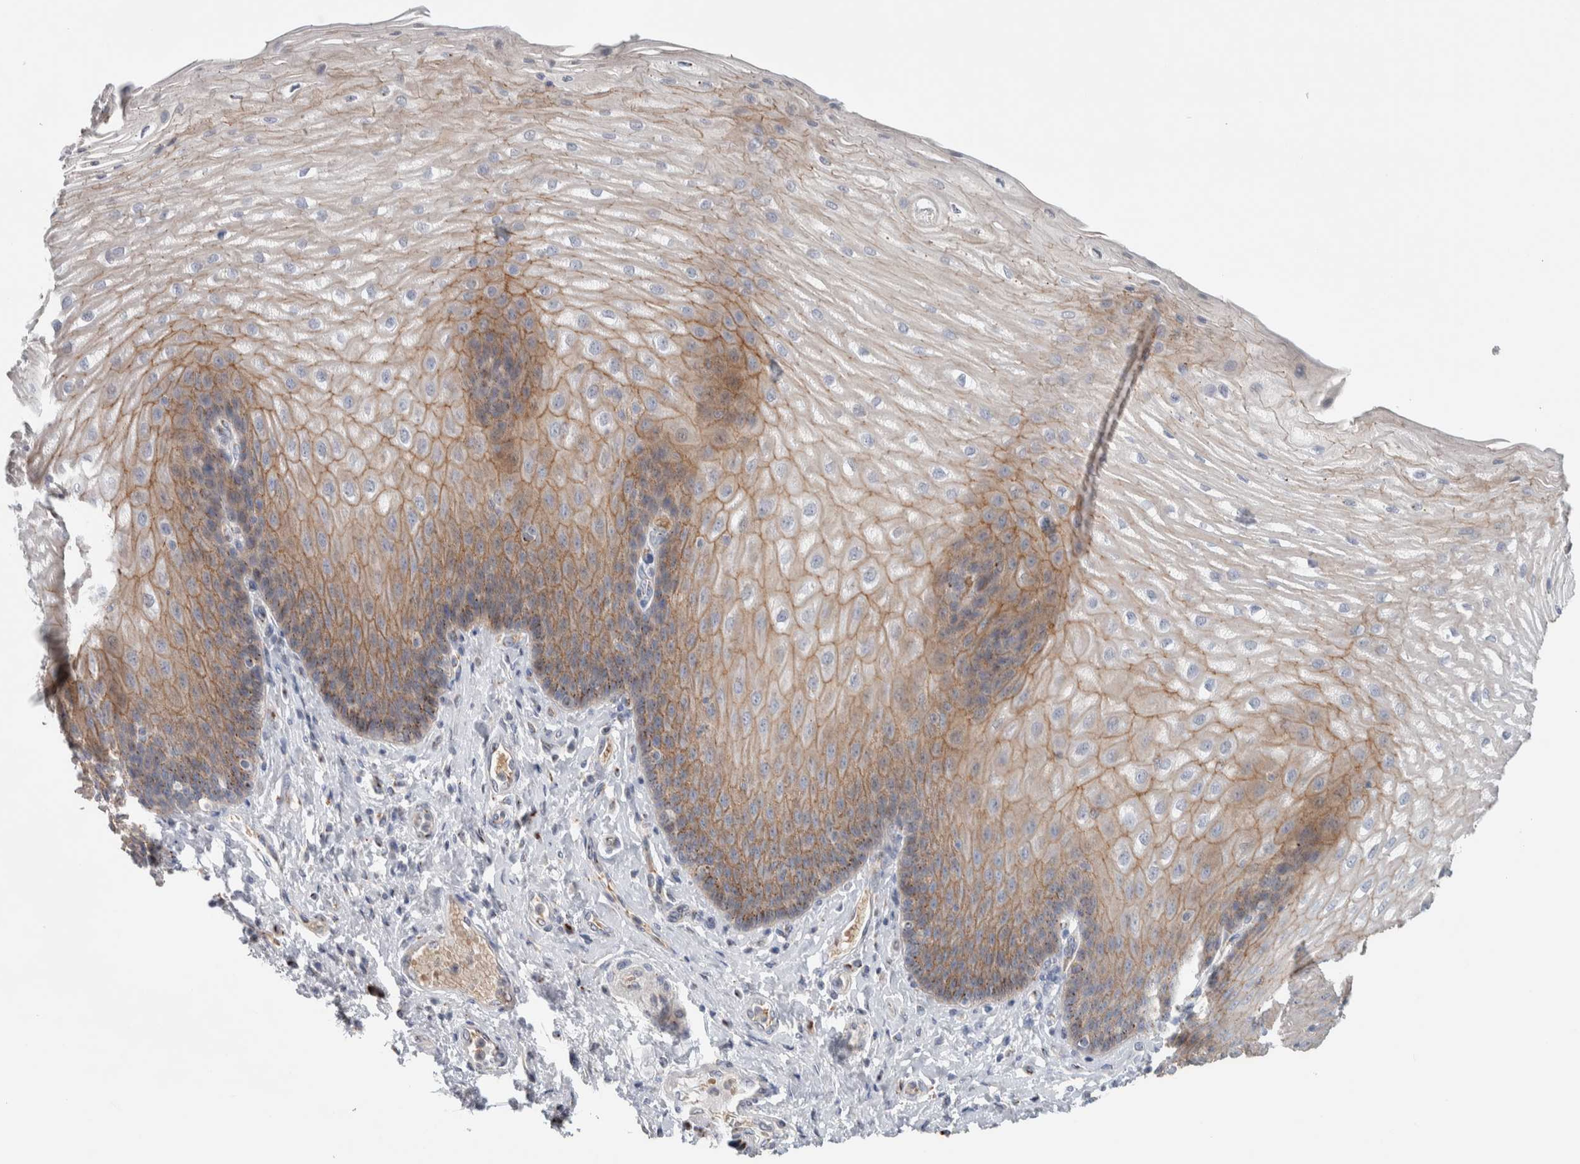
{"staining": {"intensity": "moderate", "quantity": "25%-75%", "location": "cytoplasmic/membranous"}, "tissue": "esophagus", "cell_type": "Squamous epithelial cells", "image_type": "normal", "snomed": [{"axis": "morphology", "description": "Normal tissue, NOS"}, {"axis": "topography", "description": "Esophagus"}], "caption": "This histopathology image exhibits IHC staining of benign esophagus, with medium moderate cytoplasmic/membranous positivity in about 25%-75% of squamous epithelial cells.", "gene": "SLC38A10", "patient": {"sex": "male", "age": 54}}